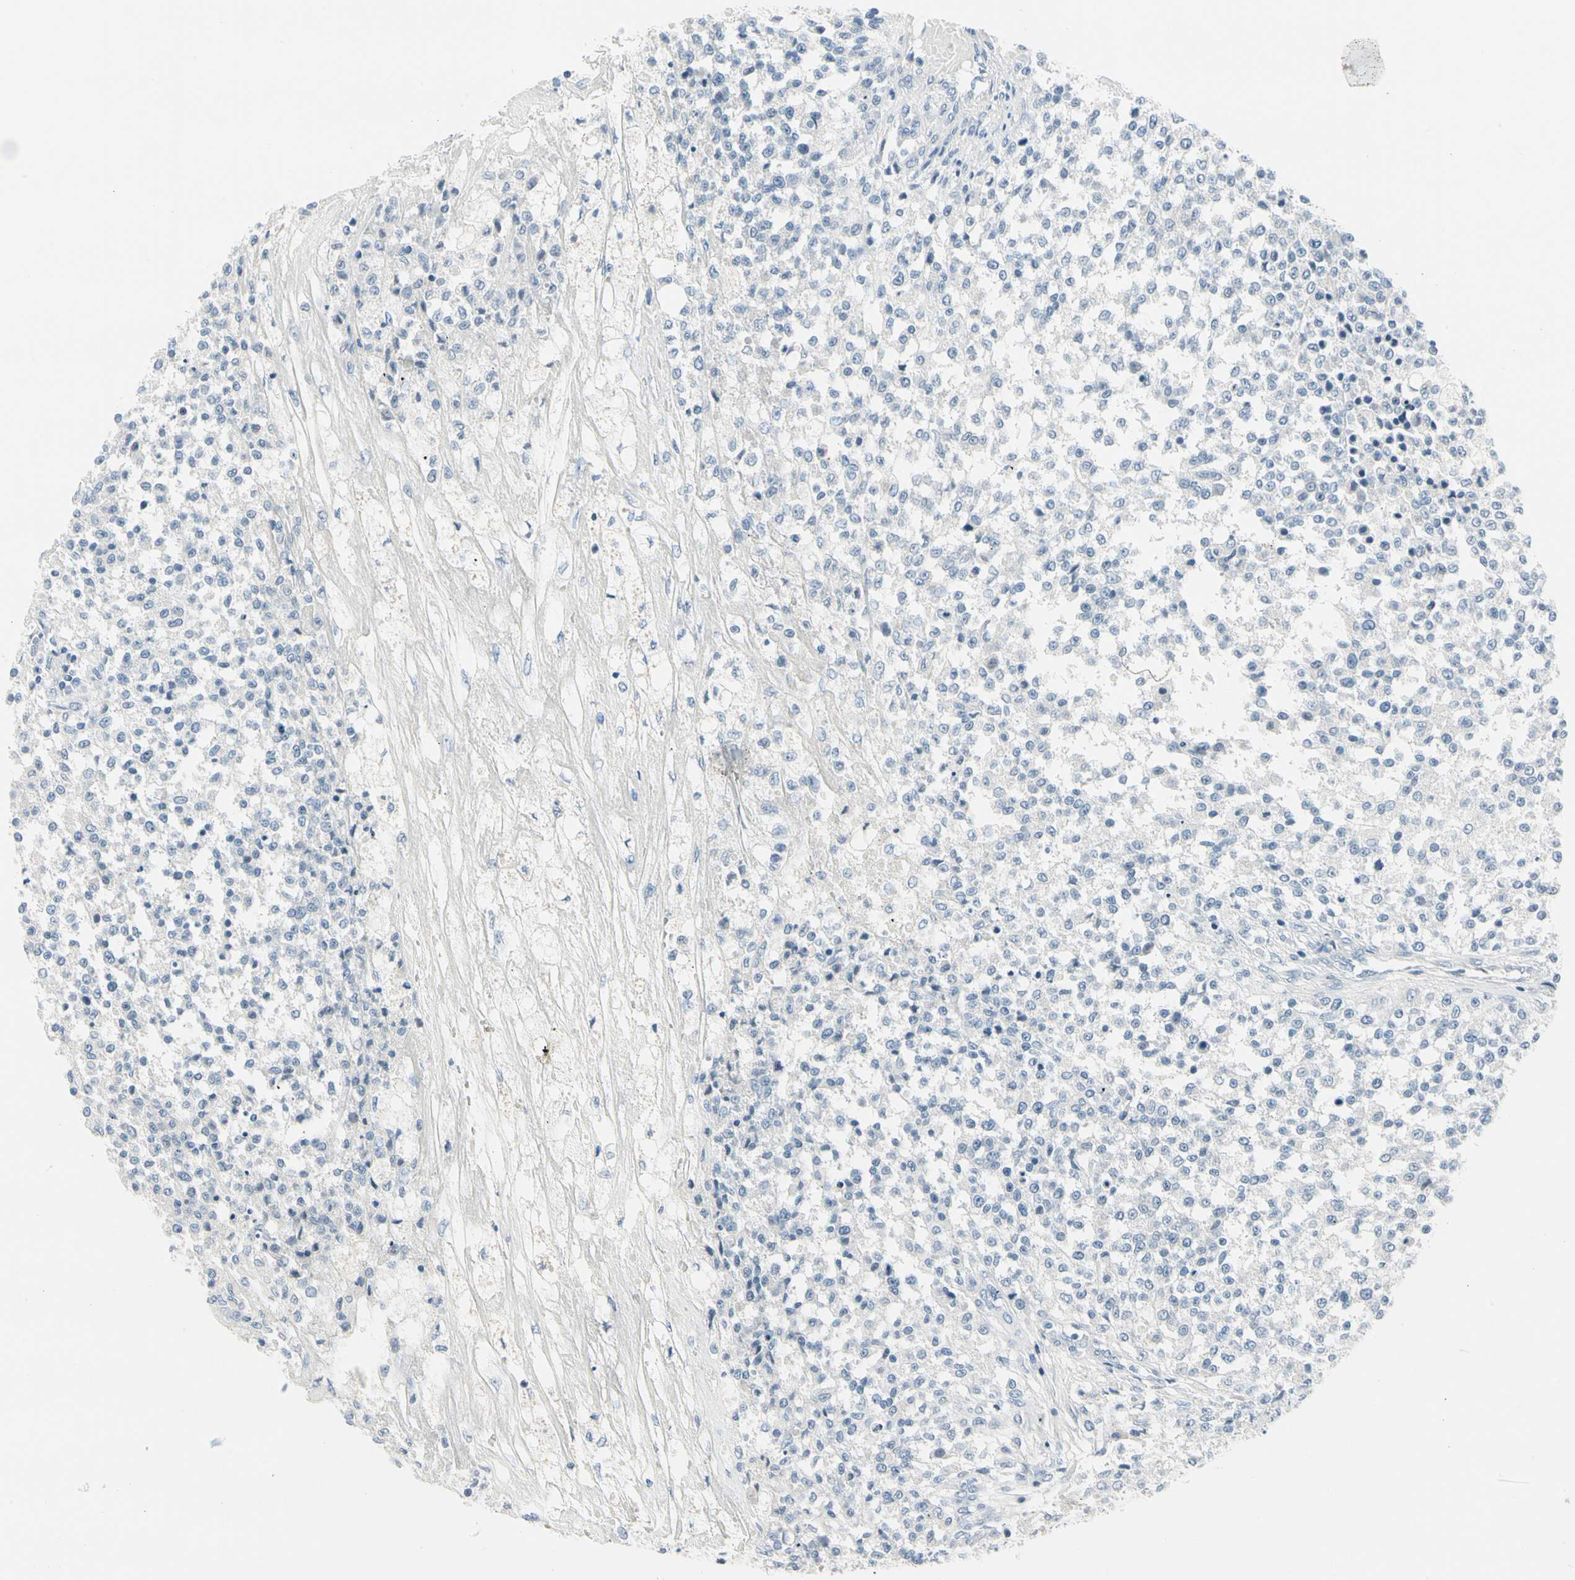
{"staining": {"intensity": "negative", "quantity": "none", "location": "none"}, "tissue": "testis cancer", "cell_type": "Tumor cells", "image_type": "cancer", "snomed": [{"axis": "morphology", "description": "Seminoma, NOS"}, {"axis": "topography", "description": "Testis"}], "caption": "DAB (3,3'-diaminobenzidine) immunohistochemical staining of human seminoma (testis) exhibits no significant staining in tumor cells. Nuclei are stained in blue.", "gene": "PGR", "patient": {"sex": "male", "age": 59}}